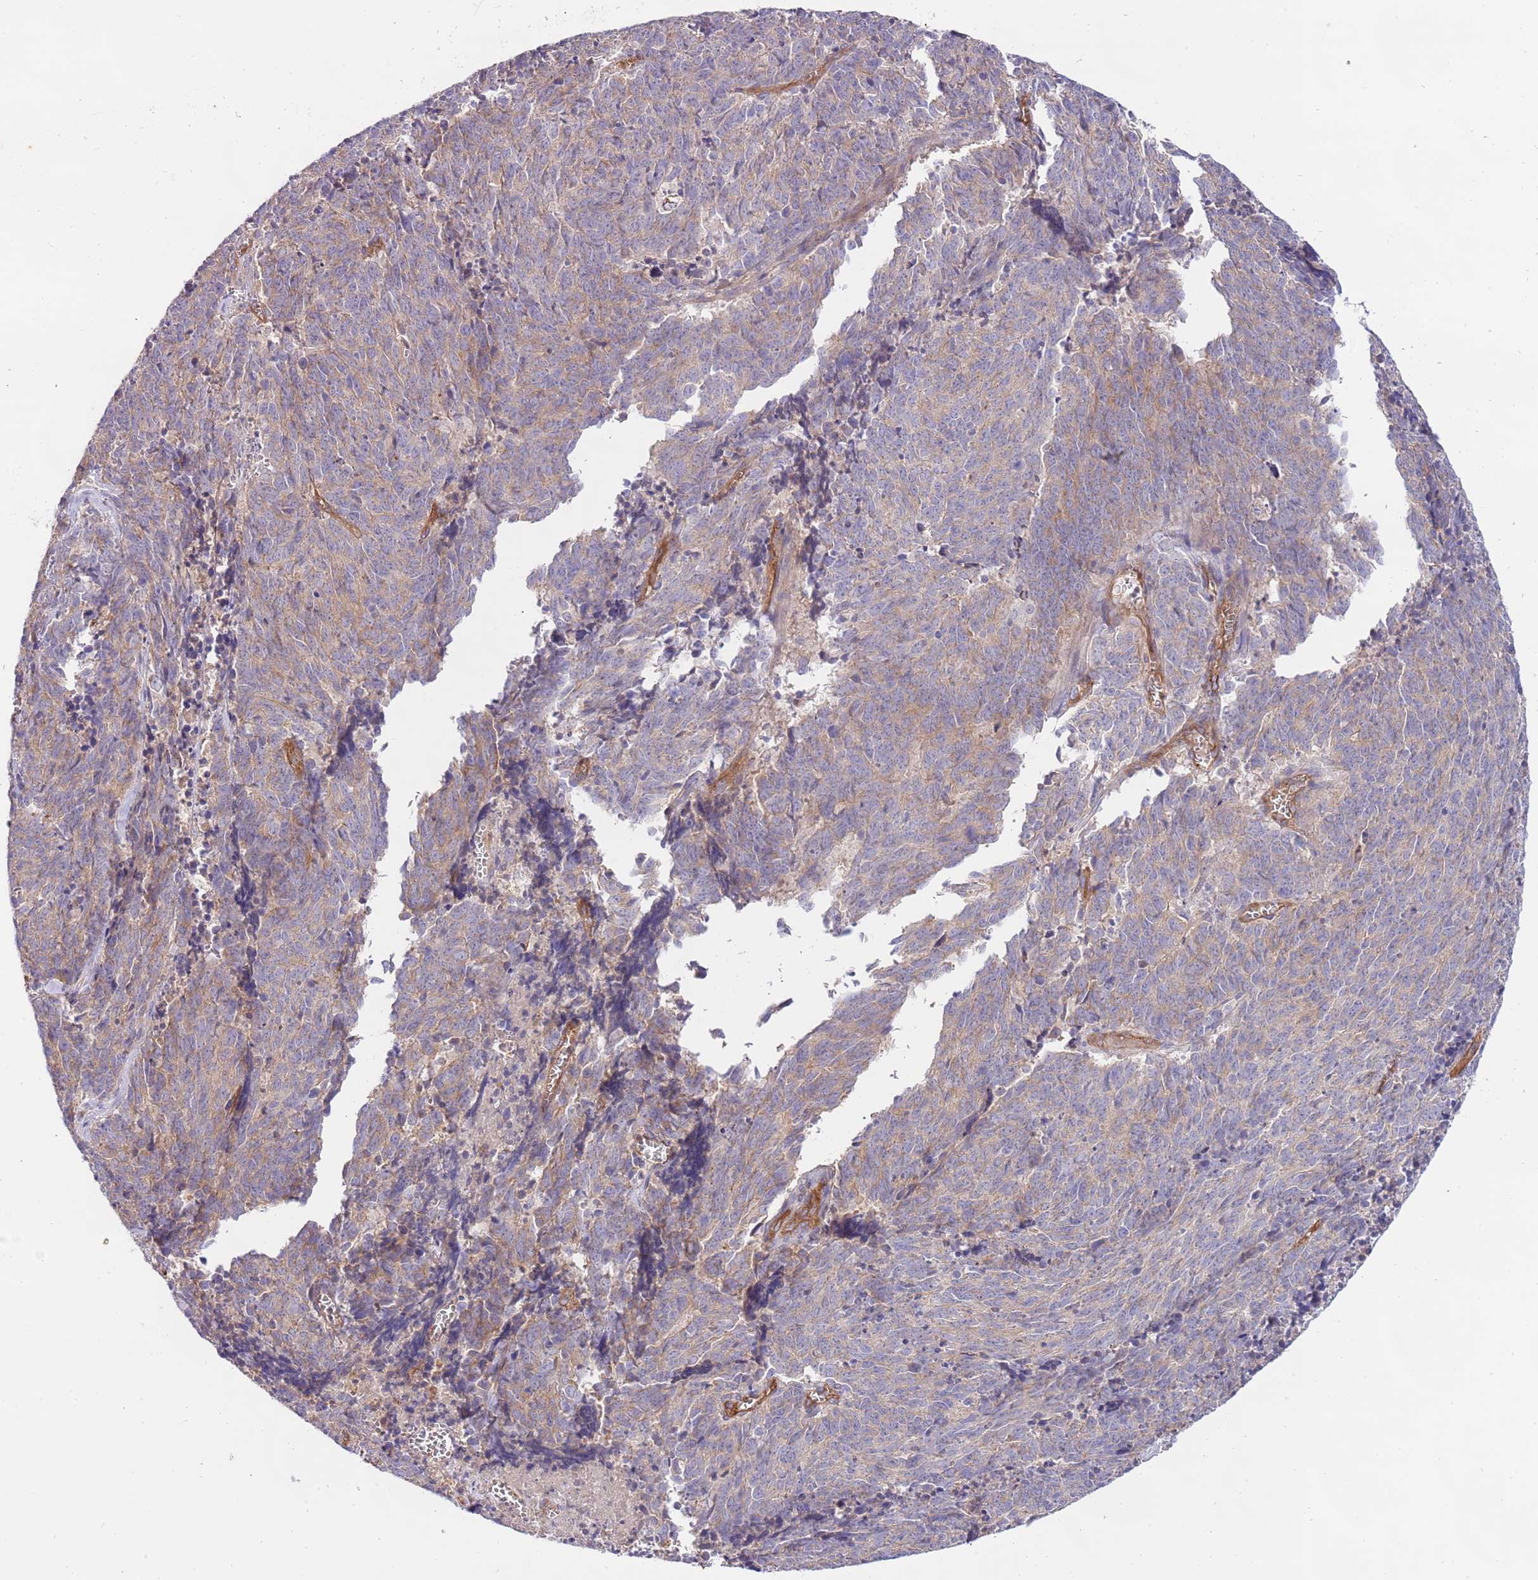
{"staining": {"intensity": "weak", "quantity": "25%-75%", "location": "cytoplasmic/membranous"}, "tissue": "cervical cancer", "cell_type": "Tumor cells", "image_type": "cancer", "snomed": [{"axis": "morphology", "description": "Squamous cell carcinoma, NOS"}, {"axis": "topography", "description": "Cervix"}], "caption": "There is low levels of weak cytoplasmic/membranous expression in tumor cells of cervical squamous cell carcinoma, as demonstrated by immunohistochemical staining (brown color).", "gene": "DOCK6", "patient": {"sex": "female", "age": 29}}